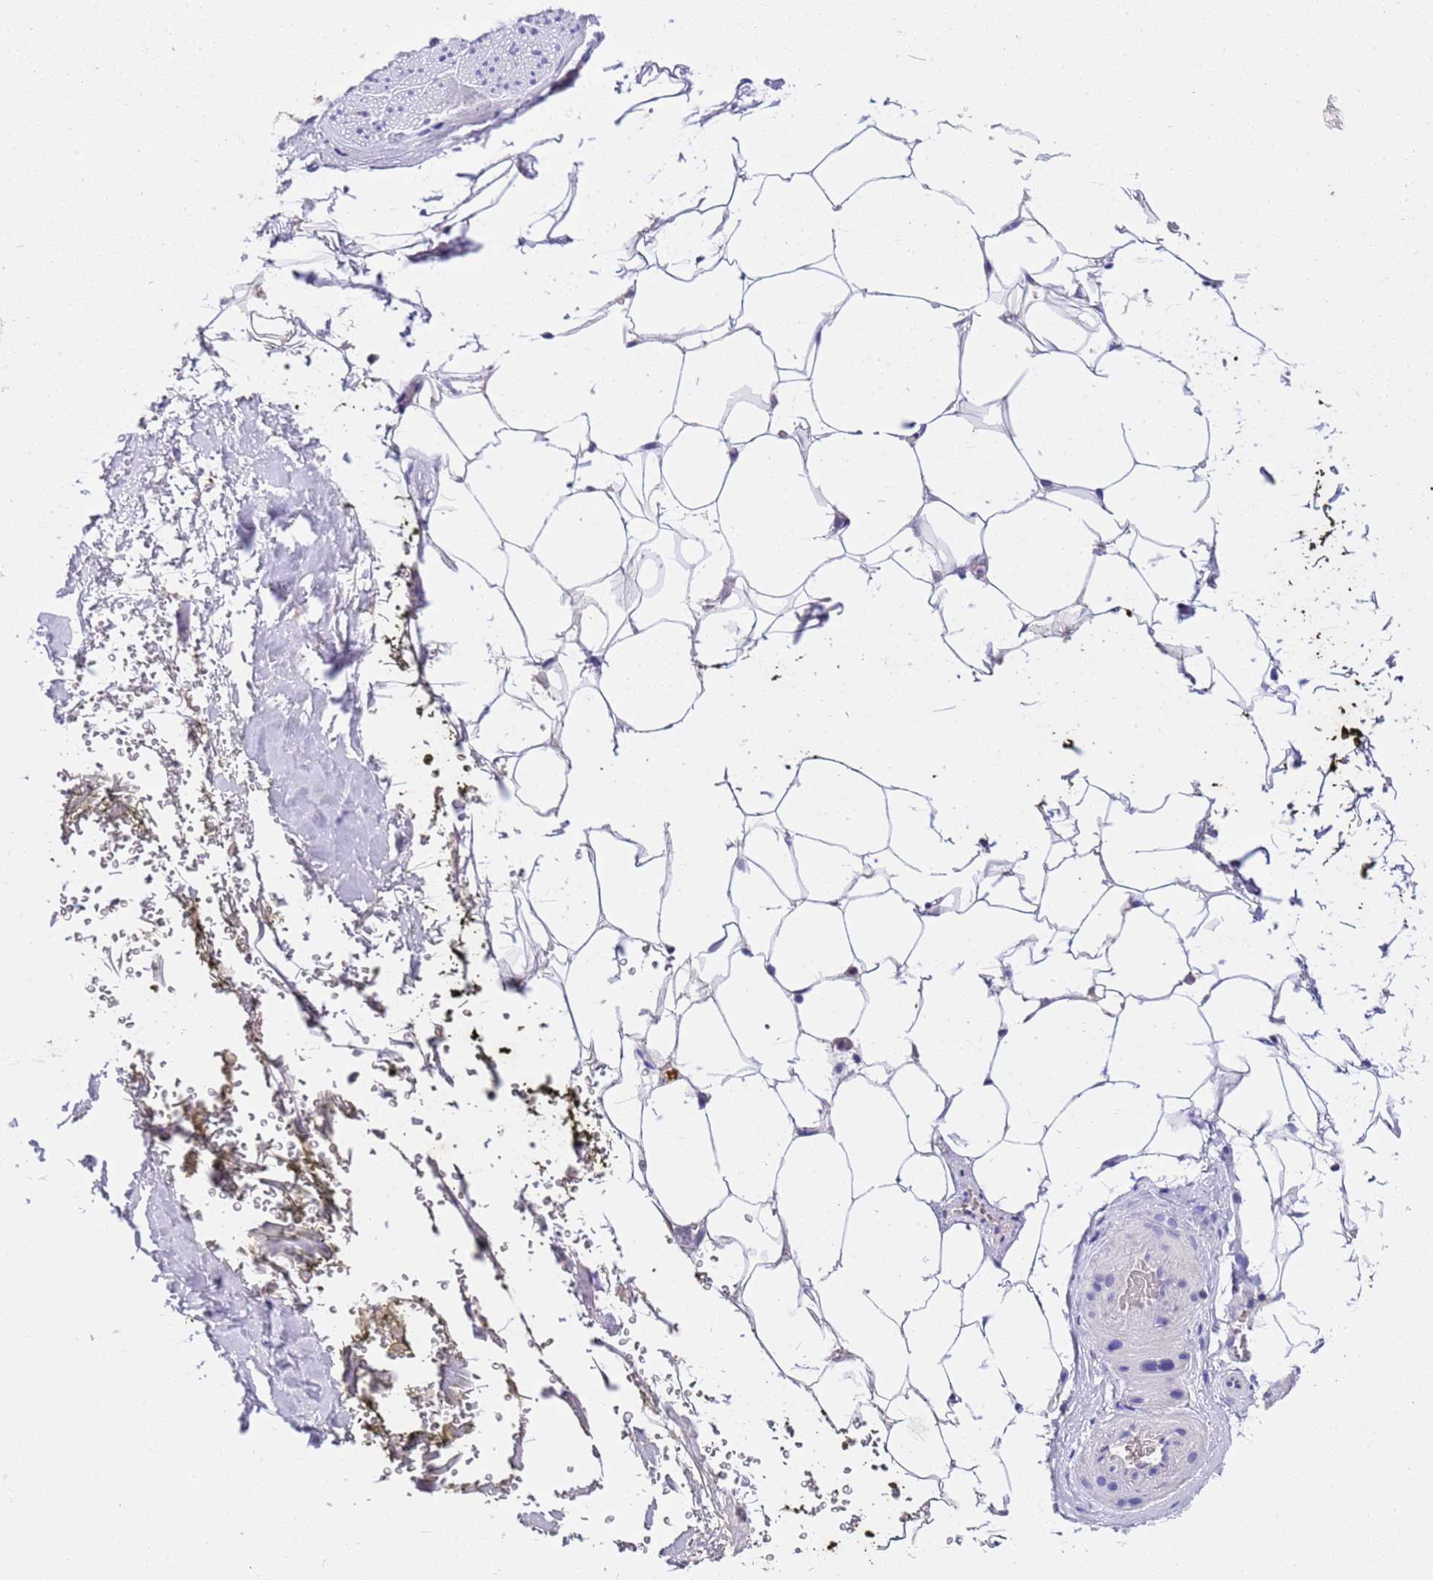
{"staining": {"intensity": "negative", "quantity": "none", "location": "none"}, "tissue": "adipose tissue", "cell_type": "Adipocytes", "image_type": "normal", "snomed": [{"axis": "morphology", "description": "Normal tissue, NOS"}, {"axis": "morphology", "description": "Adenocarcinoma, Low grade"}, {"axis": "topography", "description": "Prostate"}, {"axis": "topography", "description": "Peripheral nerve tissue"}], "caption": "This is a micrograph of IHC staining of benign adipose tissue, which shows no staining in adipocytes. (Stains: DAB immunohistochemistry (IHC) with hematoxylin counter stain, Microscopy: brightfield microscopy at high magnification).", "gene": "SLC24A3", "patient": {"sex": "male", "age": 63}}